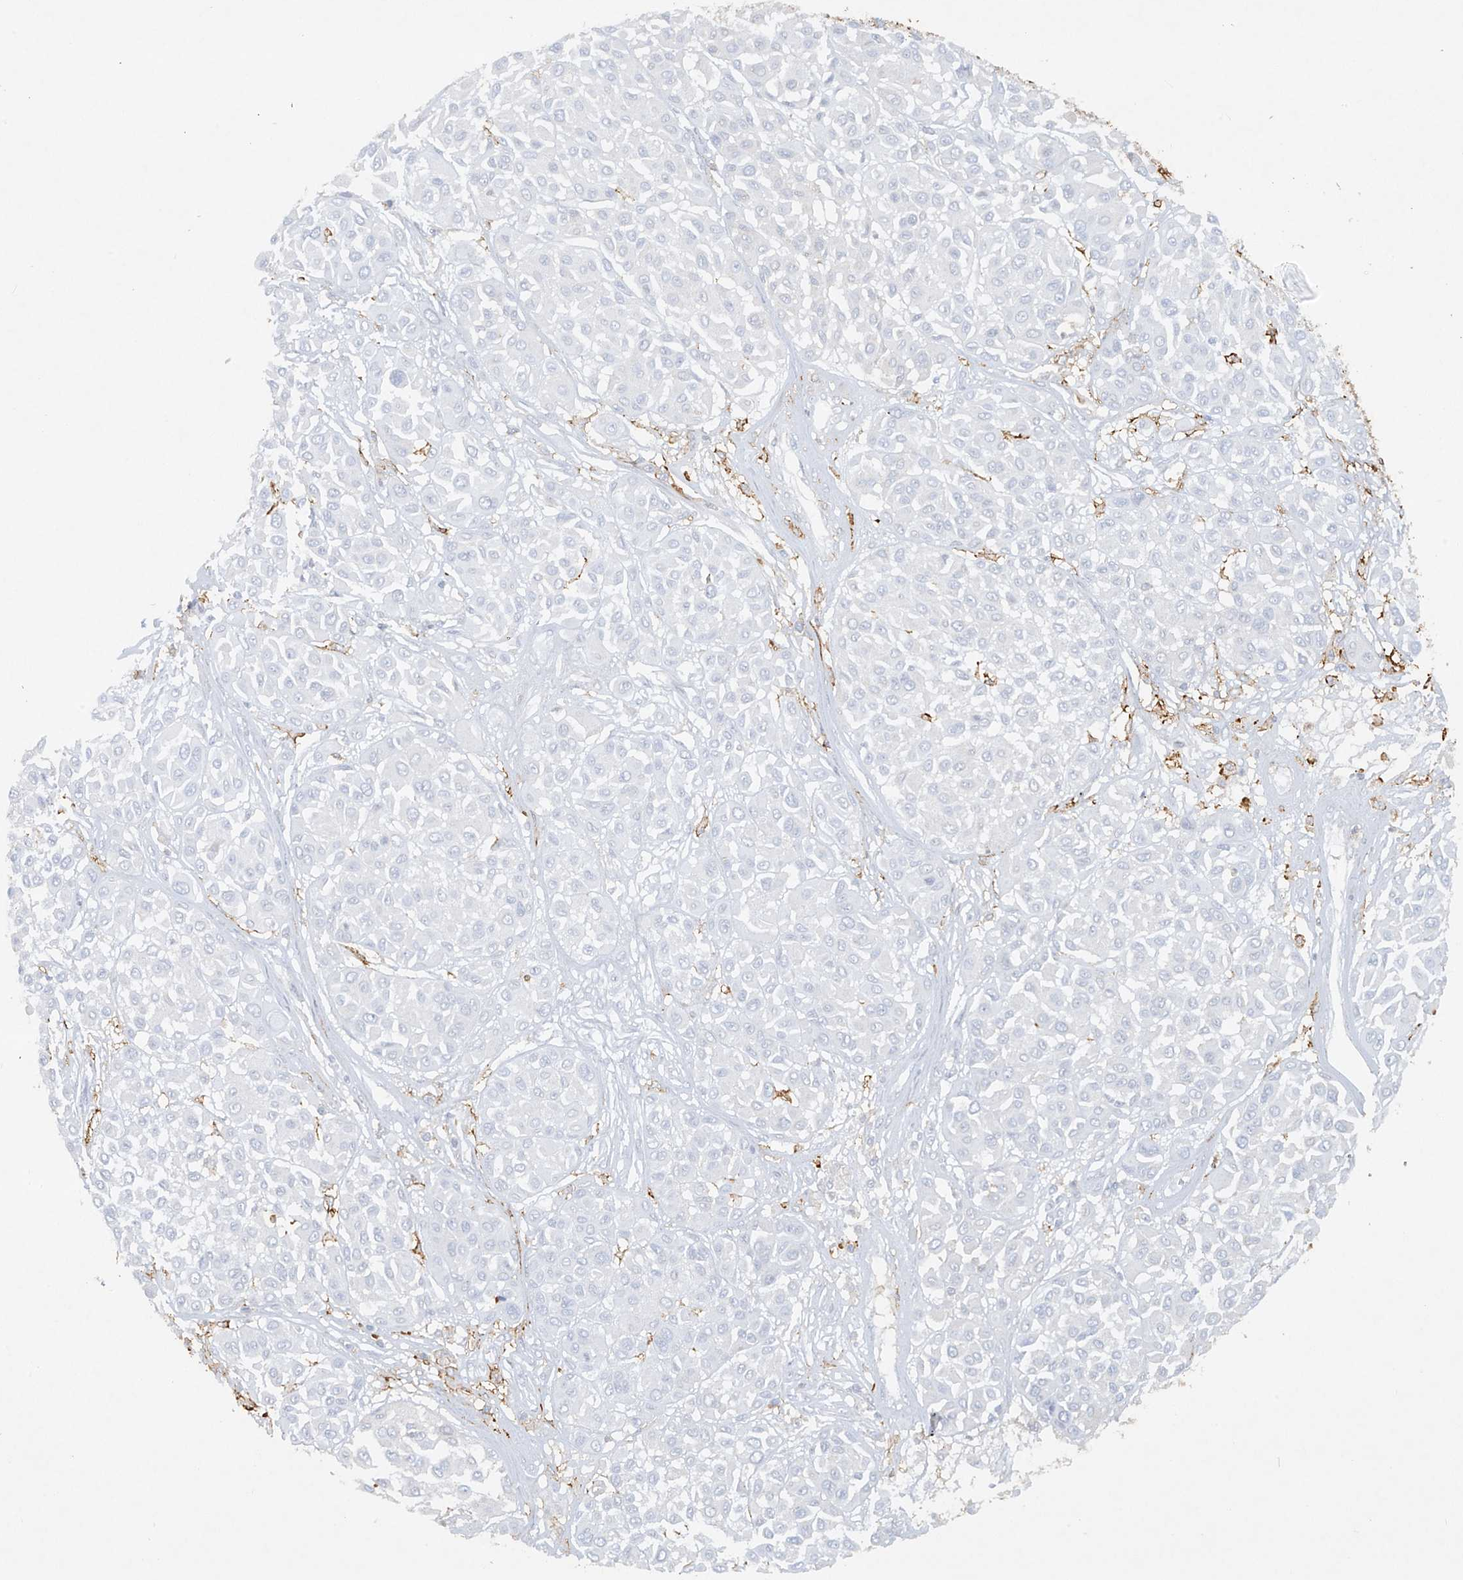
{"staining": {"intensity": "negative", "quantity": "none", "location": "none"}, "tissue": "melanoma", "cell_type": "Tumor cells", "image_type": "cancer", "snomed": [{"axis": "morphology", "description": "Malignant melanoma, Metastatic site"}, {"axis": "topography", "description": "Soft tissue"}], "caption": "Immunohistochemical staining of human malignant melanoma (metastatic site) demonstrates no significant staining in tumor cells. (Brightfield microscopy of DAB IHC at high magnification).", "gene": "FCGR3A", "patient": {"sex": "male", "age": 41}}